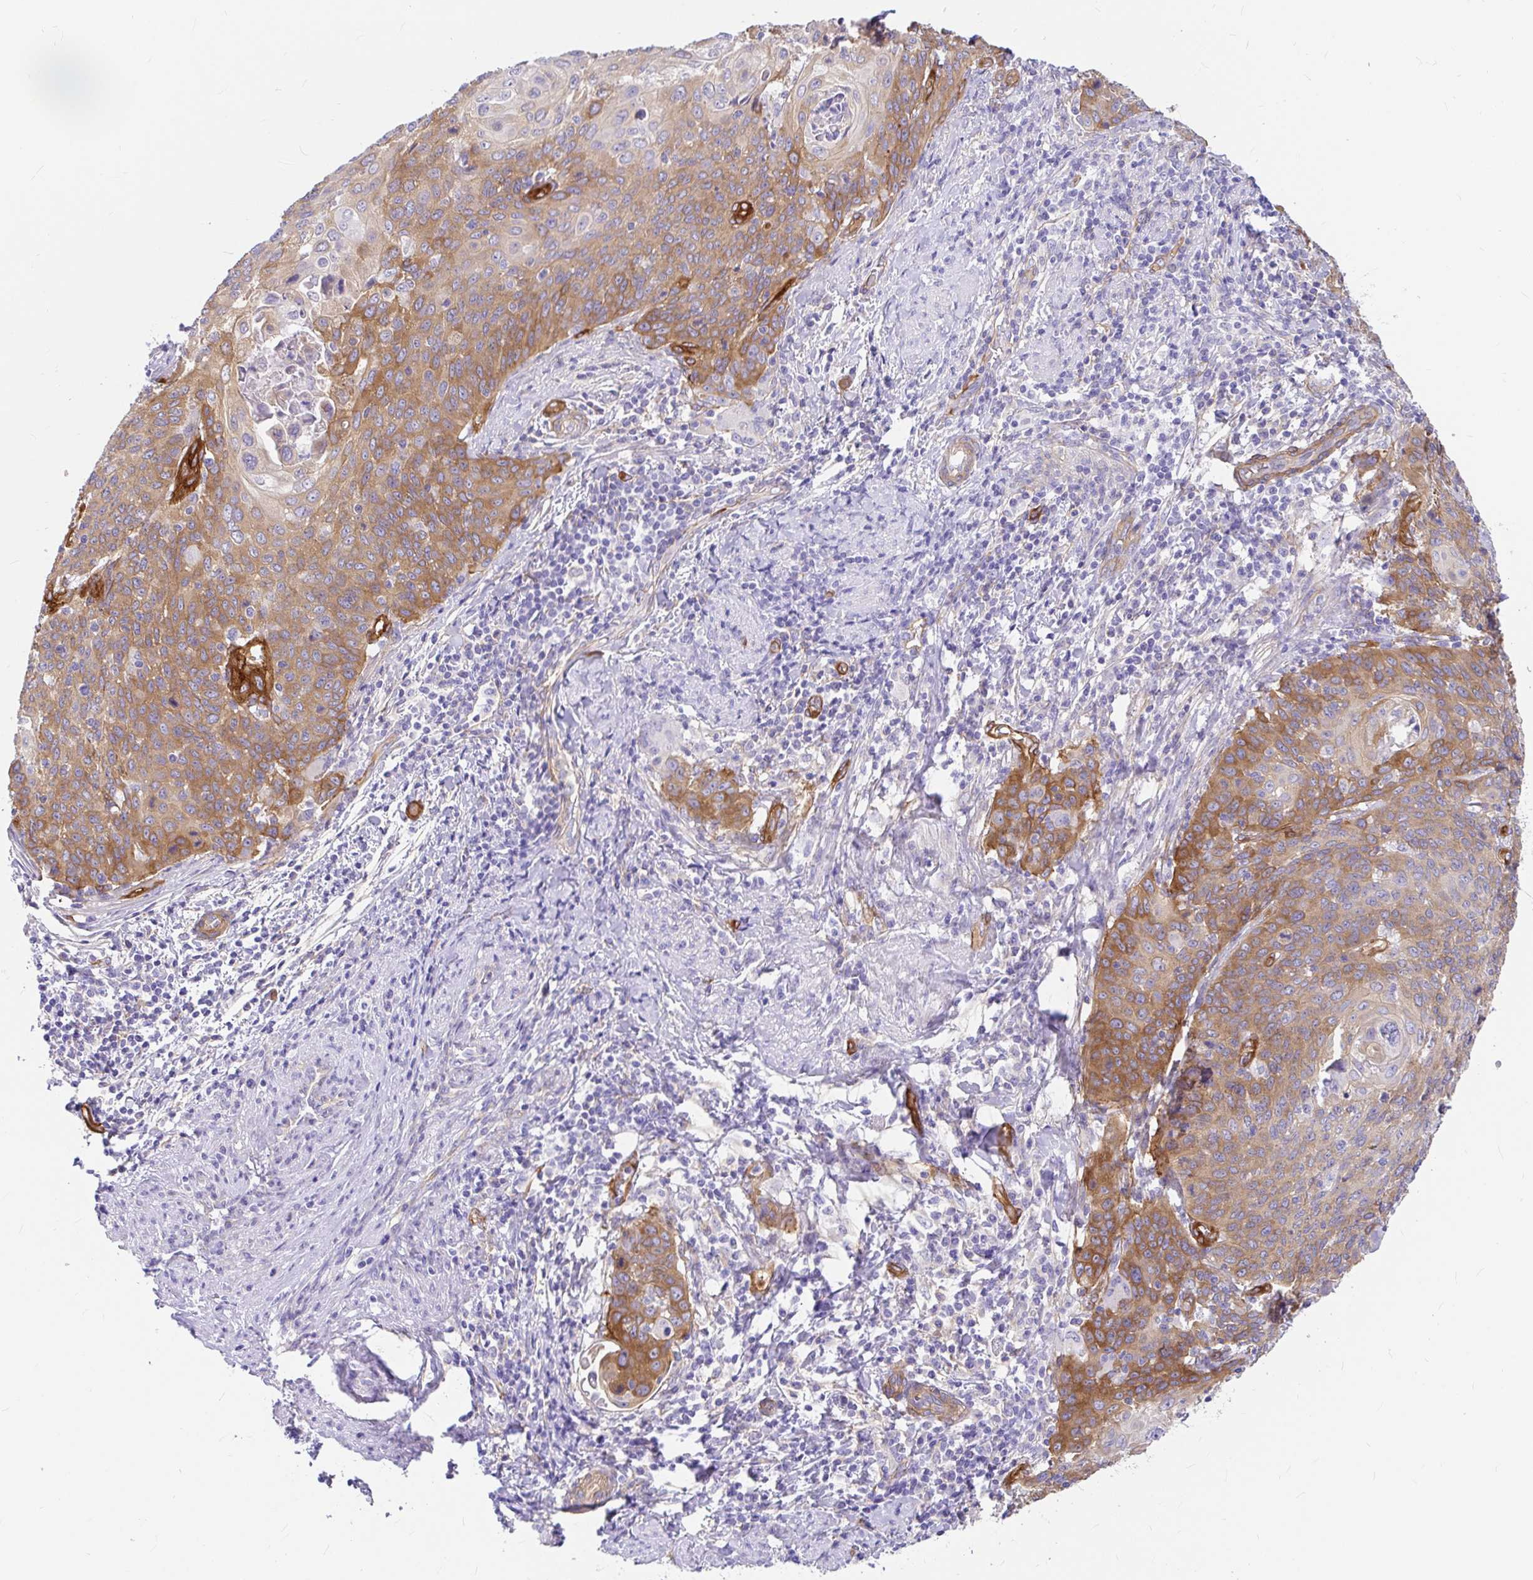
{"staining": {"intensity": "moderate", "quantity": ">75%", "location": "cytoplasmic/membranous"}, "tissue": "cervical cancer", "cell_type": "Tumor cells", "image_type": "cancer", "snomed": [{"axis": "morphology", "description": "Squamous cell carcinoma, NOS"}, {"axis": "topography", "description": "Cervix"}], "caption": "Cervical squamous cell carcinoma tissue displays moderate cytoplasmic/membranous positivity in about >75% of tumor cells", "gene": "MYO1B", "patient": {"sex": "female", "age": 65}}